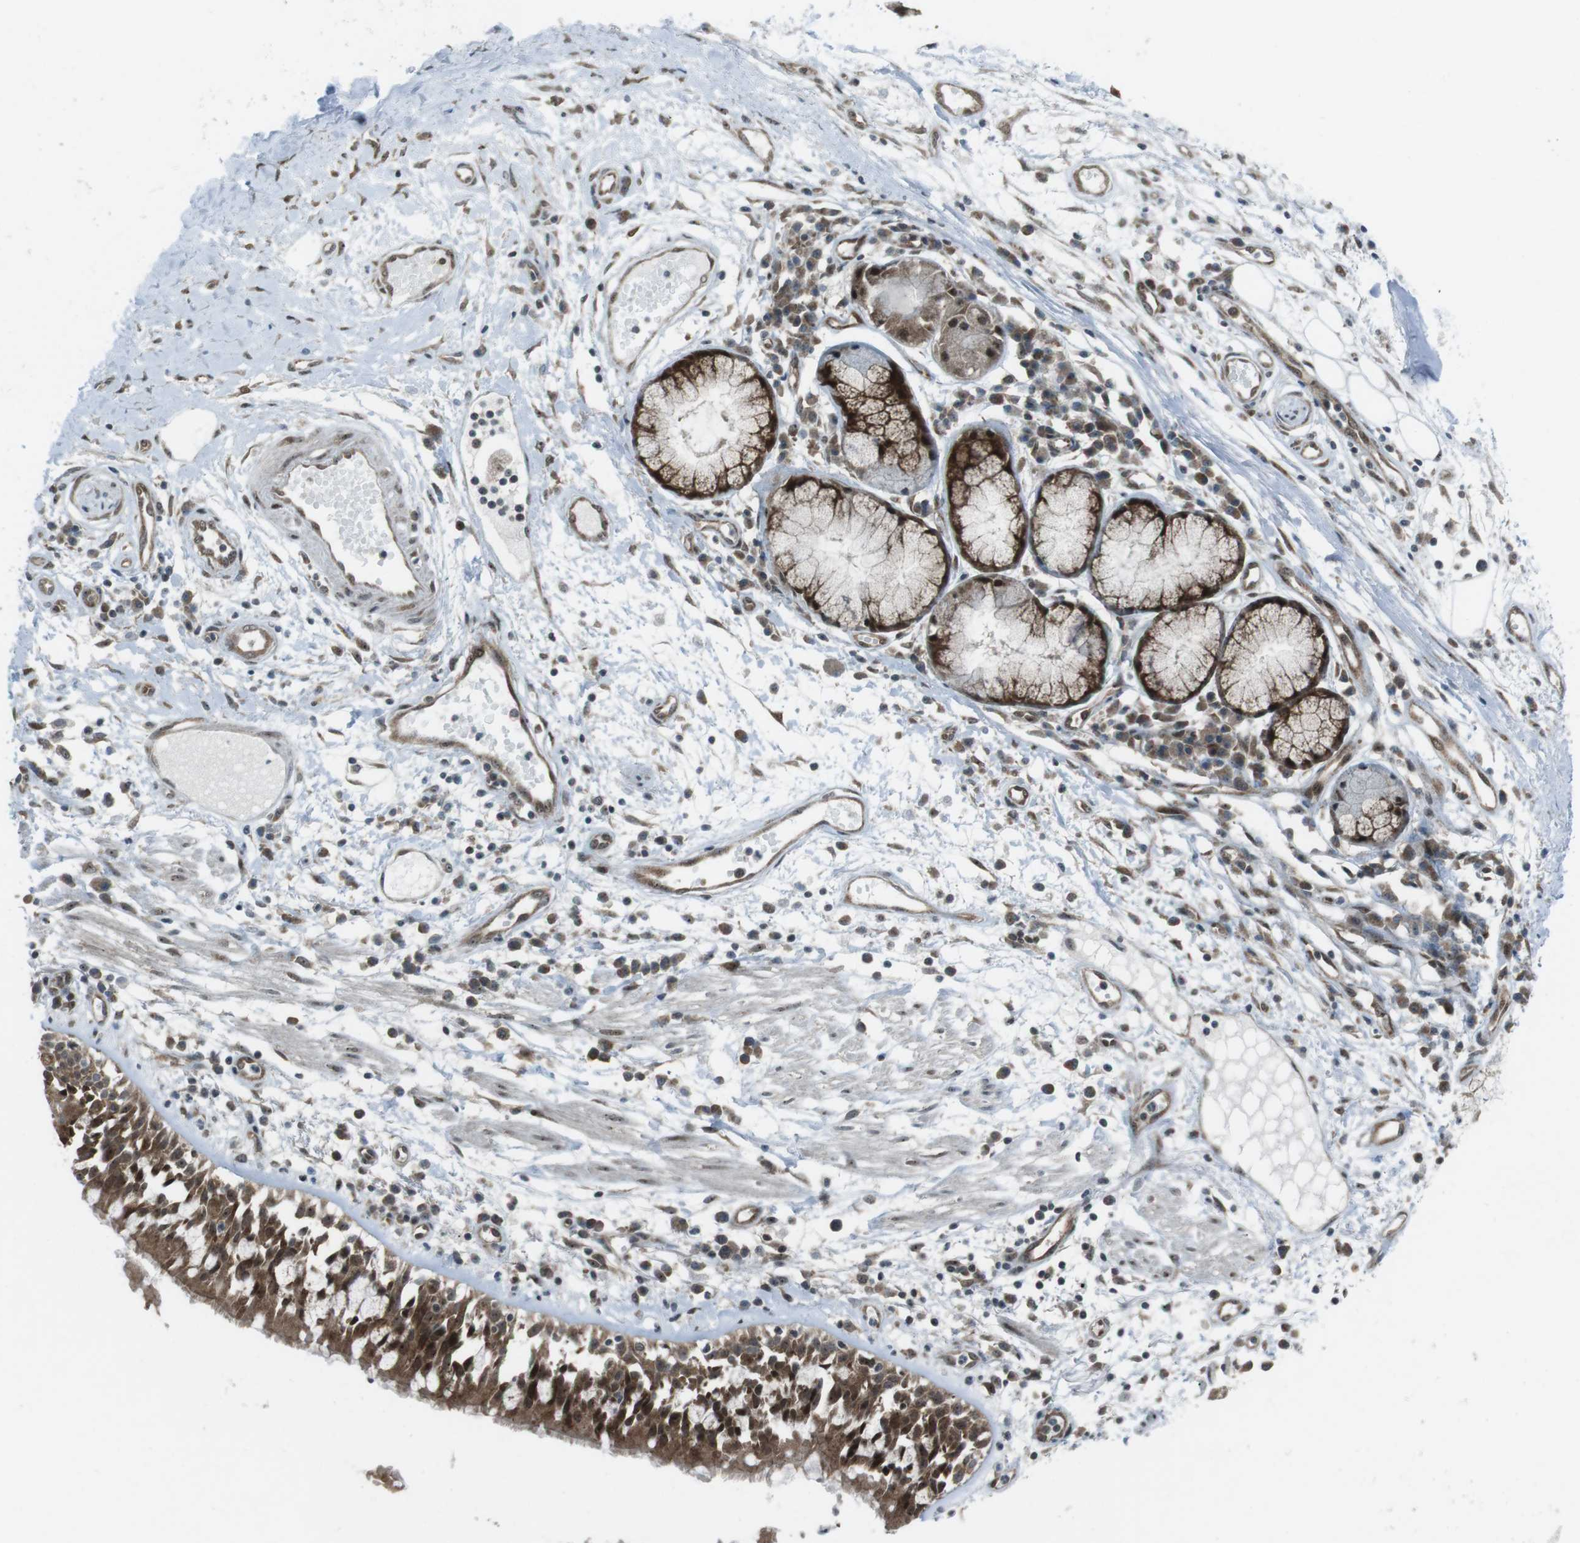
{"staining": {"intensity": "moderate", "quantity": ">75%", "location": "nuclear"}, "tissue": "adipose tissue", "cell_type": "Adipocytes", "image_type": "normal", "snomed": [{"axis": "morphology", "description": "Normal tissue, NOS"}, {"axis": "morphology", "description": "Adenocarcinoma, NOS"}, {"axis": "topography", "description": "Cartilage tissue"}, {"axis": "topography", "description": "Bronchus"}, {"axis": "topography", "description": "Lung"}], "caption": "Adipose tissue stained with DAB immunohistochemistry reveals medium levels of moderate nuclear expression in approximately >75% of adipocytes. (DAB (3,3'-diaminobenzidine) IHC with brightfield microscopy, high magnification).", "gene": "CSNK1D", "patient": {"sex": "female", "age": 67}}